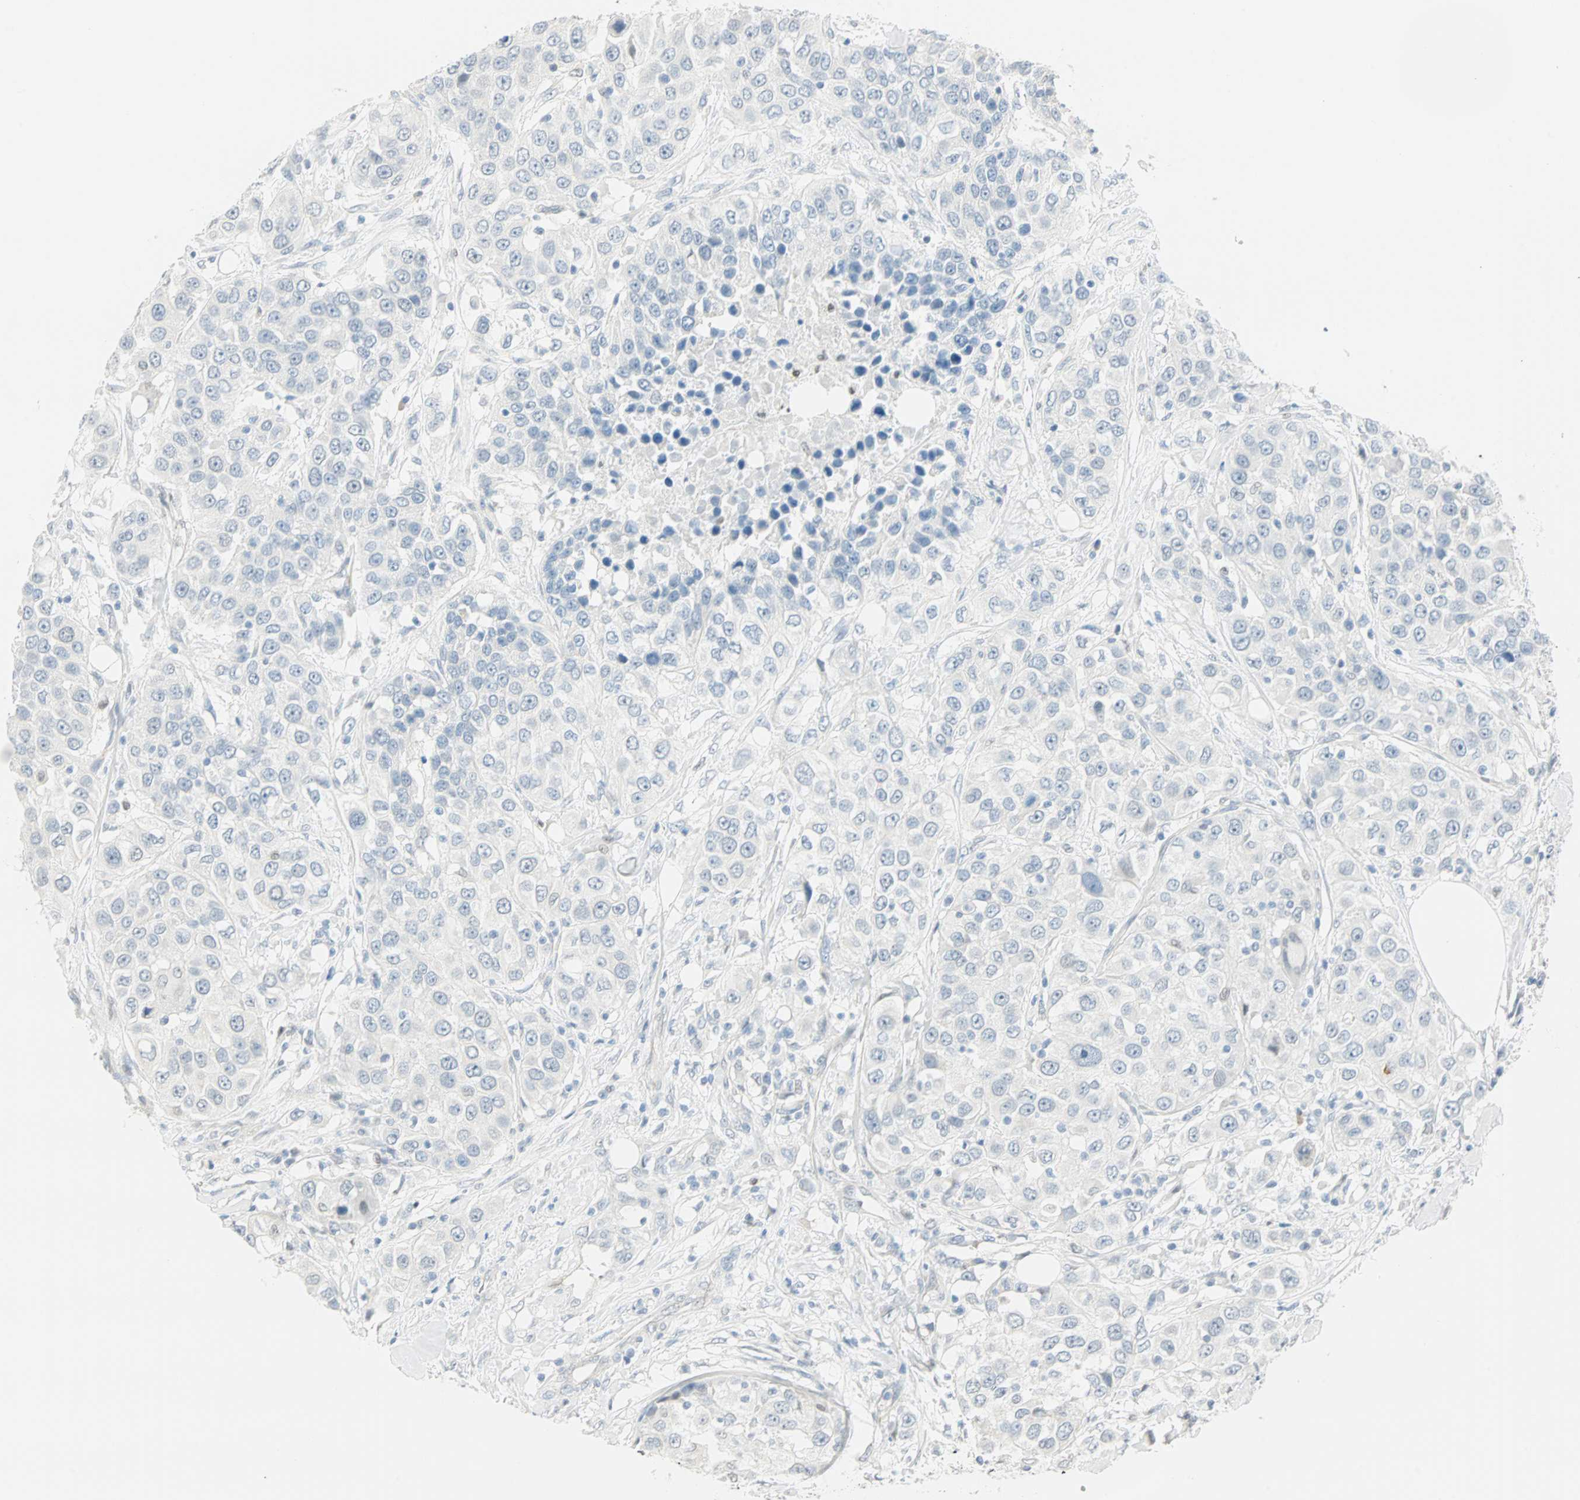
{"staining": {"intensity": "negative", "quantity": "none", "location": "none"}, "tissue": "urothelial cancer", "cell_type": "Tumor cells", "image_type": "cancer", "snomed": [{"axis": "morphology", "description": "Urothelial carcinoma, High grade"}, {"axis": "topography", "description": "Urinary bladder"}], "caption": "This is a image of IHC staining of urothelial carcinoma (high-grade), which shows no positivity in tumor cells.", "gene": "MLLT10", "patient": {"sex": "female", "age": 80}}